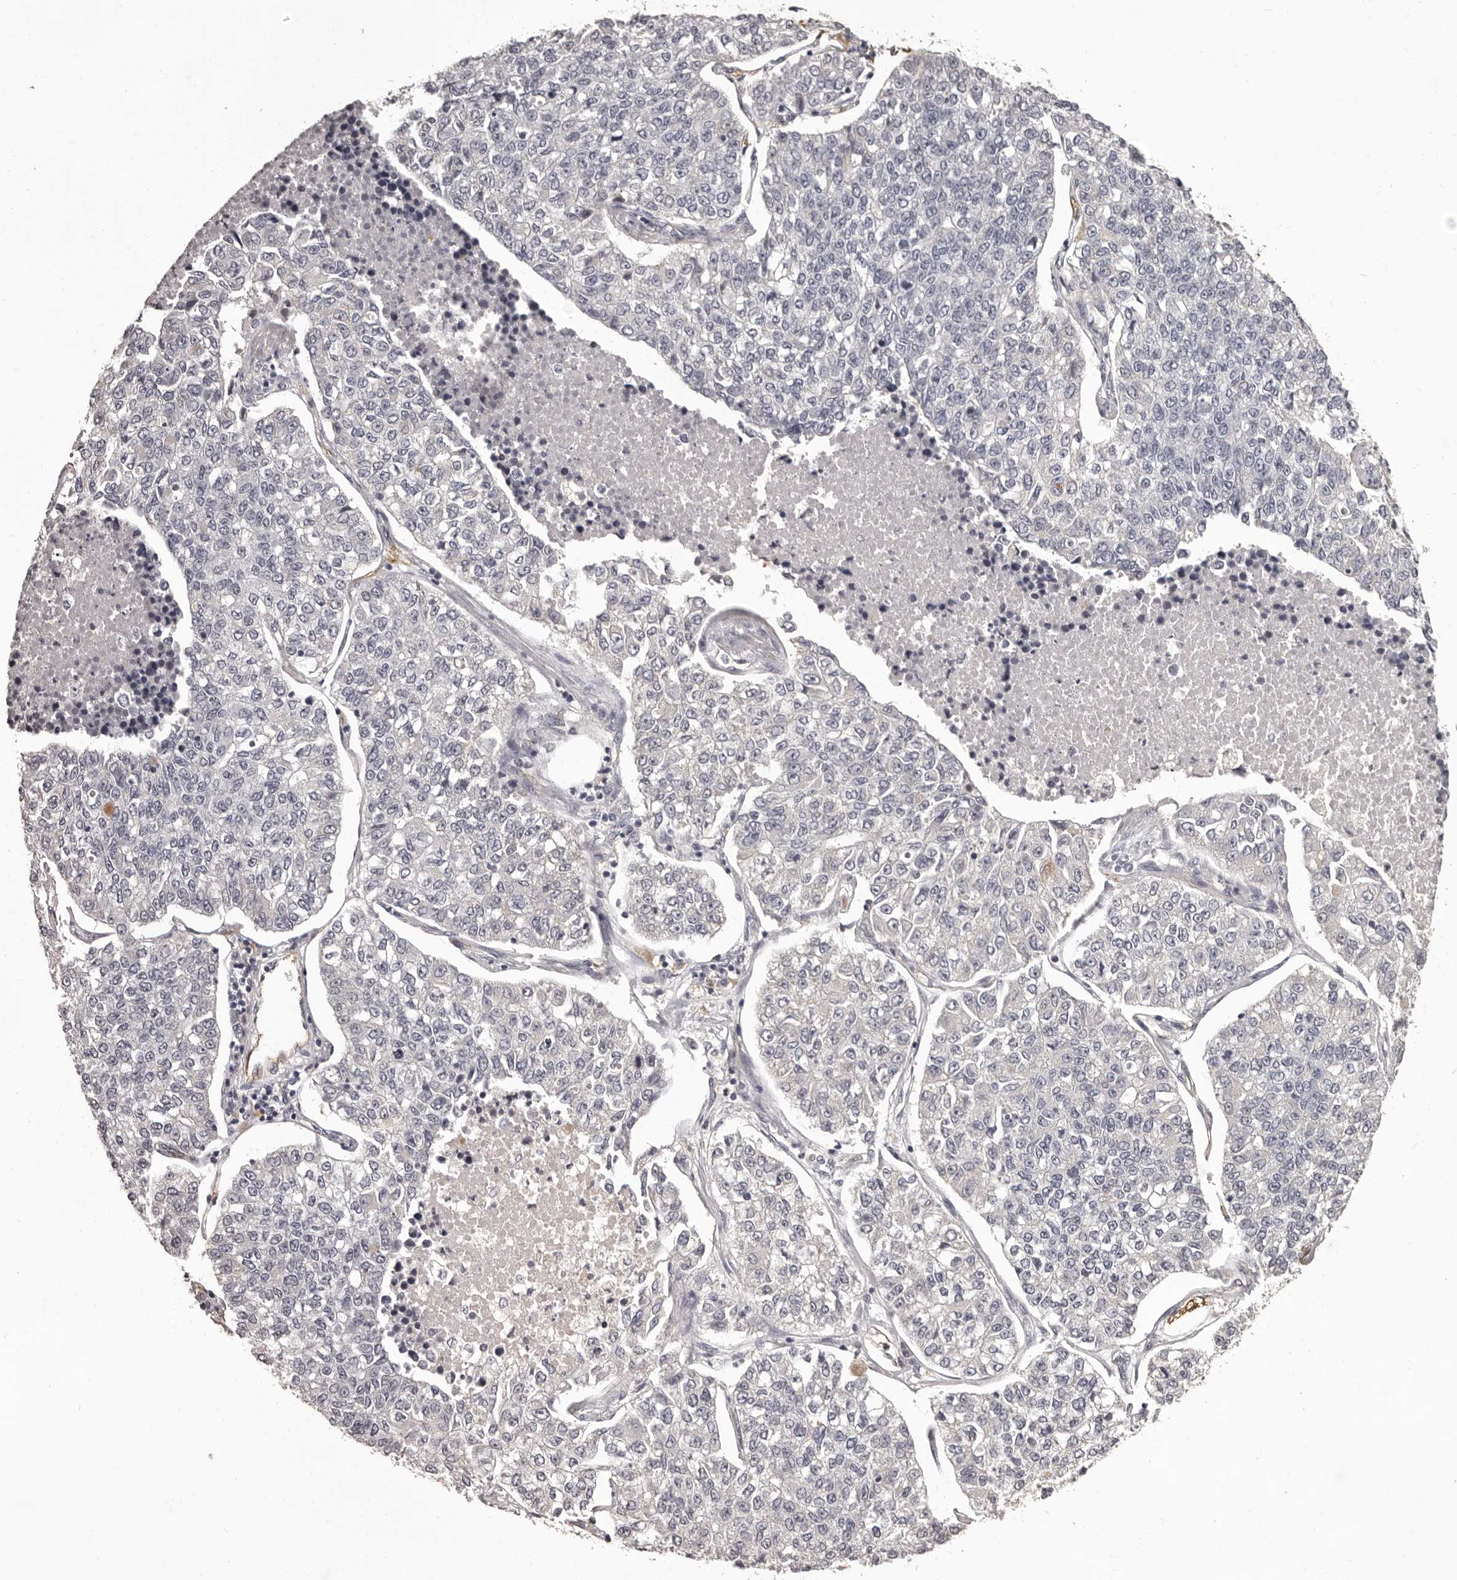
{"staining": {"intensity": "negative", "quantity": "none", "location": "none"}, "tissue": "lung cancer", "cell_type": "Tumor cells", "image_type": "cancer", "snomed": [{"axis": "morphology", "description": "Adenocarcinoma, NOS"}, {"axis": "topography", "description": "Lung"}], "caption": "Immunohistochemistry image of neoplastic tissue: human lung cancer stained with DAB (3,3'-diaminobenzidine) reveals no significant protein staining in tumor cells. Nuclei are stained in blue.", "gene": "GPR78", "patient": {"sex": "male", "age": 49}}